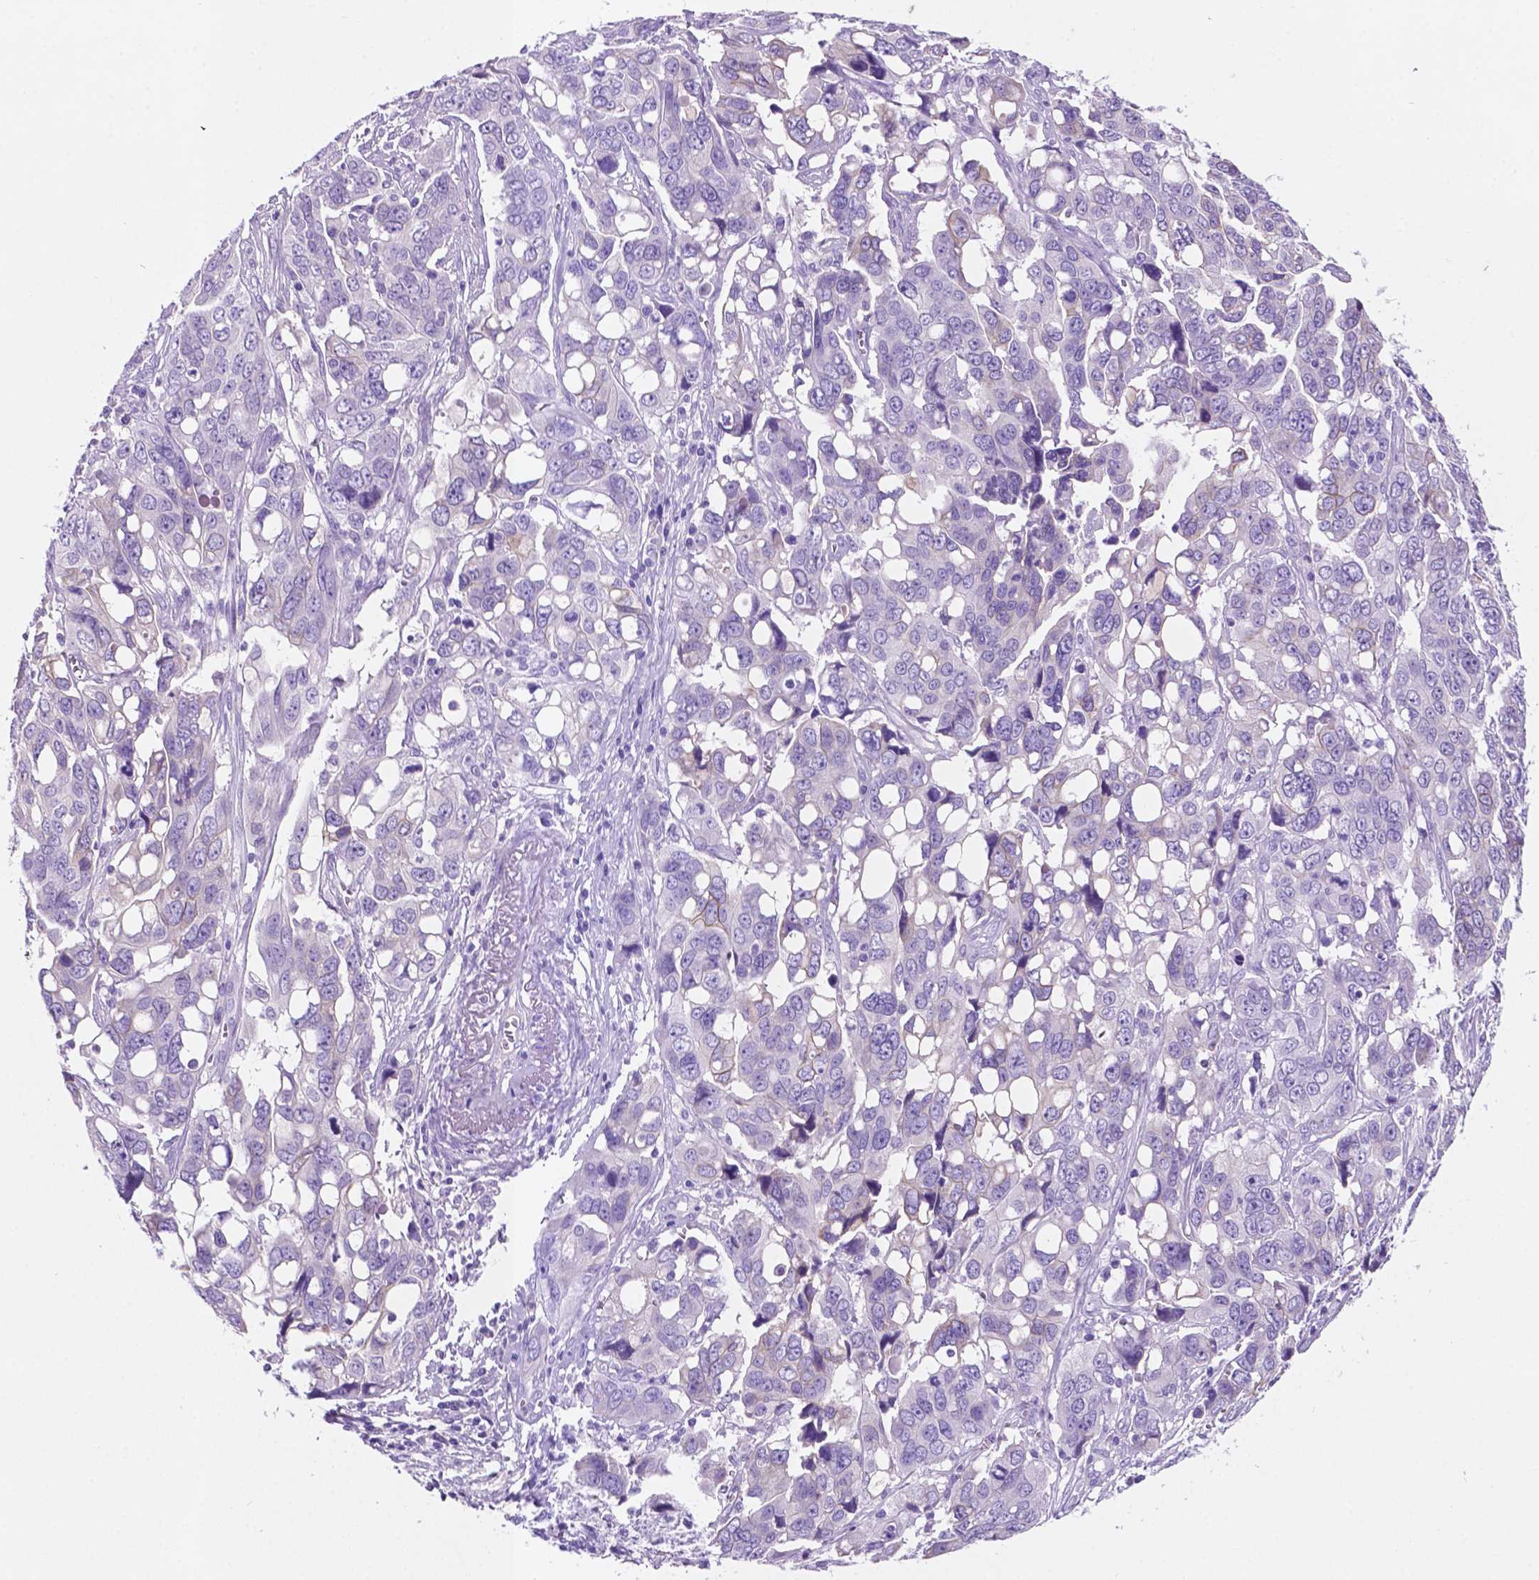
{"staining": {"intensity": "negative", "quantity": "none", "location": "none"}, "tissue": "ovarian cancer", "cell_type": "Tumor cells", "image_type": "cancer", "snomed": [{"axis": "morphology", "description": "Carcinoma, endometroid"}, {"axis": "topography", "description": "Ovary"}], "caption": "Immunohistochemistry (IHC) of human endometroid carcinoma (ovarian) demonstrates no positivity in tumor cells.", "gene": "POU4F1", "patient": {"sex": "female", "age": 78}}